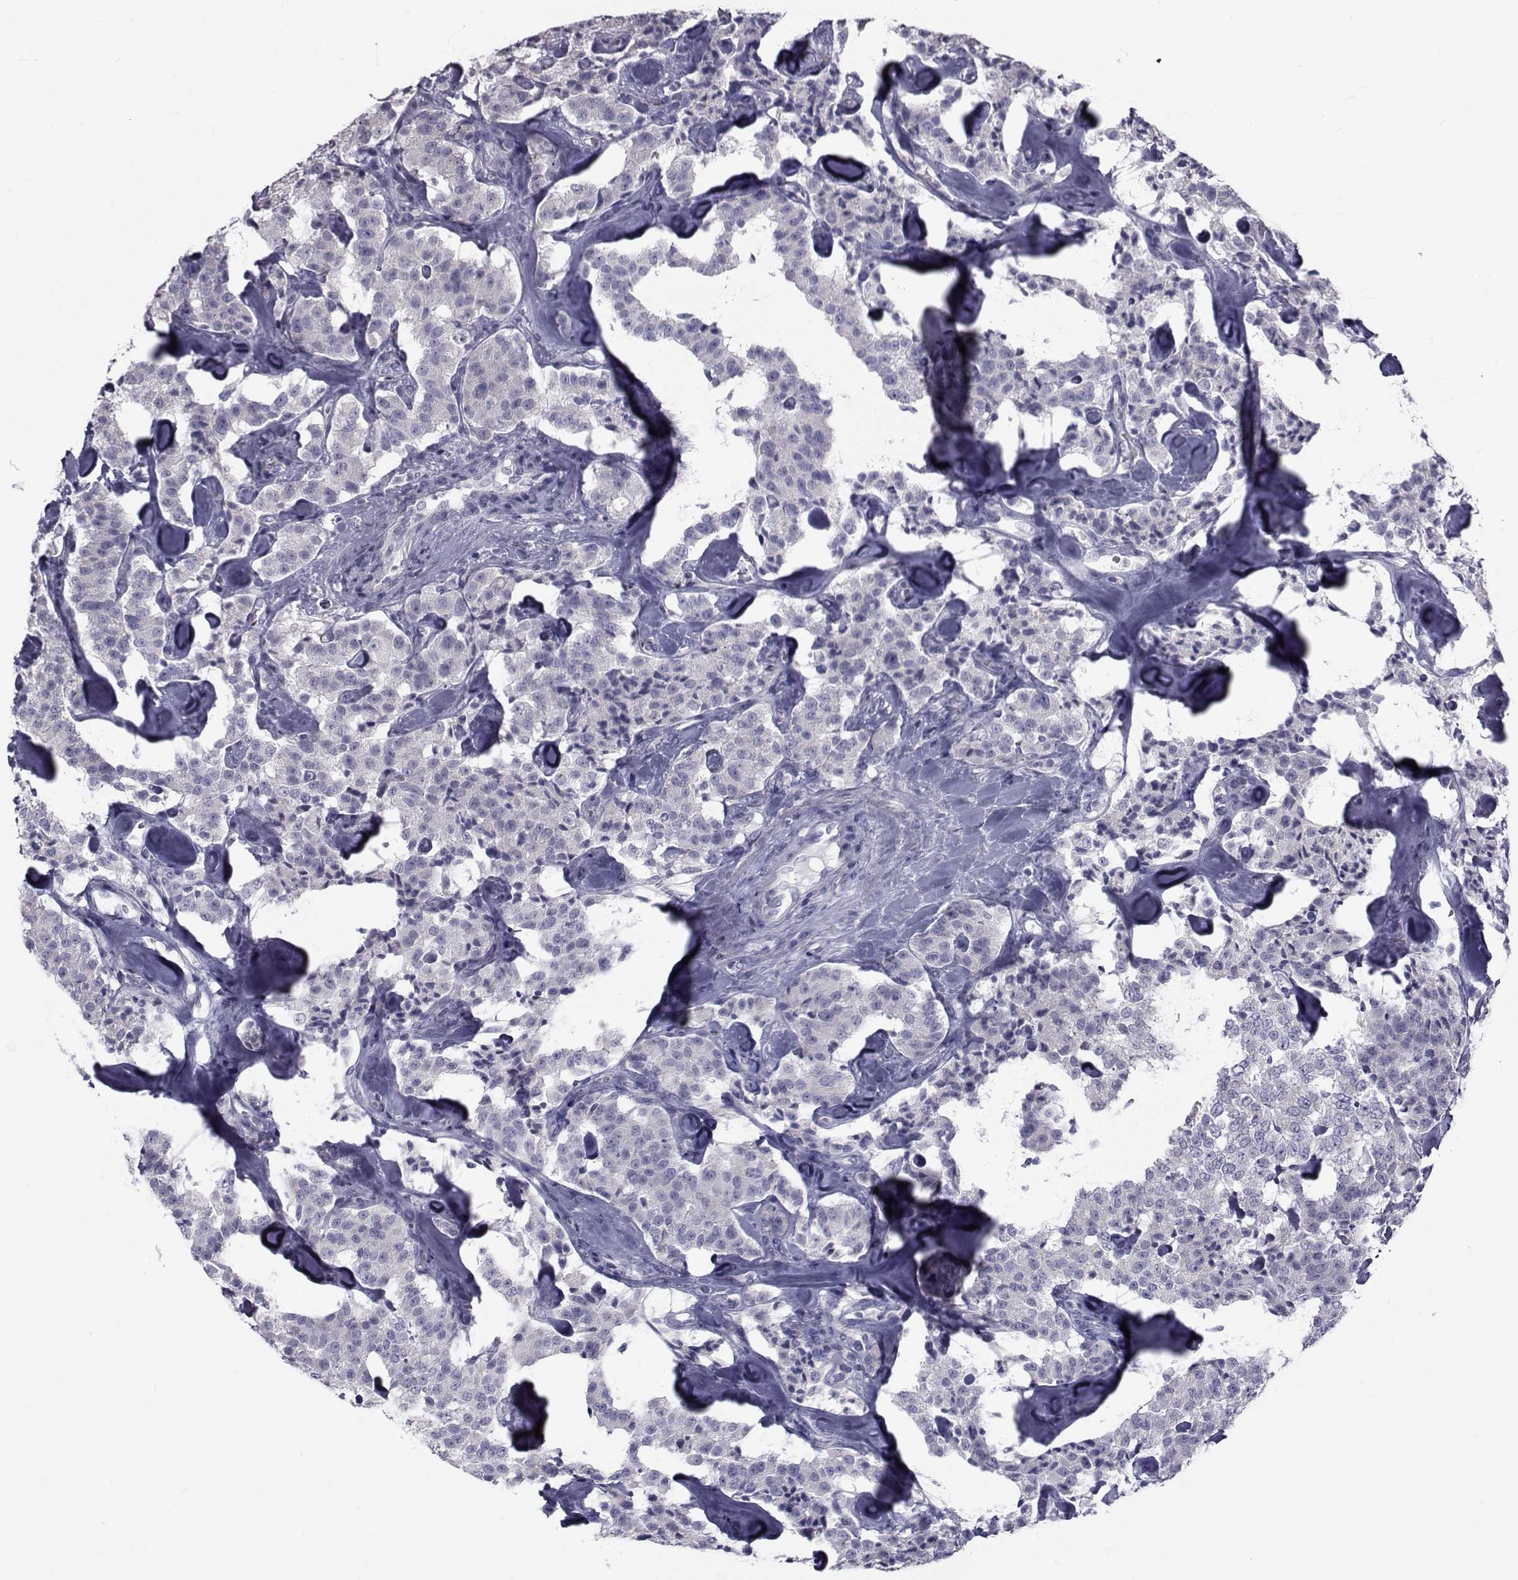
{"staining": {"intensity": "negative", "quantity": "none", "location": "none"}, "tissue": "carcinoid", "cell_type": "Tumor cells", "image_type": "cancer", "snomed": [{"axis": "morphology", "description": "Carcinoid, malignant, NOS"}, {"axis": "topography", "description": "Pancreas"}], "caption": "Carcinoid was stained to show a protein in brown. There is no significant staining in tumor cells. (DAB (3,3'-diaminobenzidine) immunohistochemistry, high magnification).", "gene": "FDXR", "patient": {"sex": "male", "age": 41}}